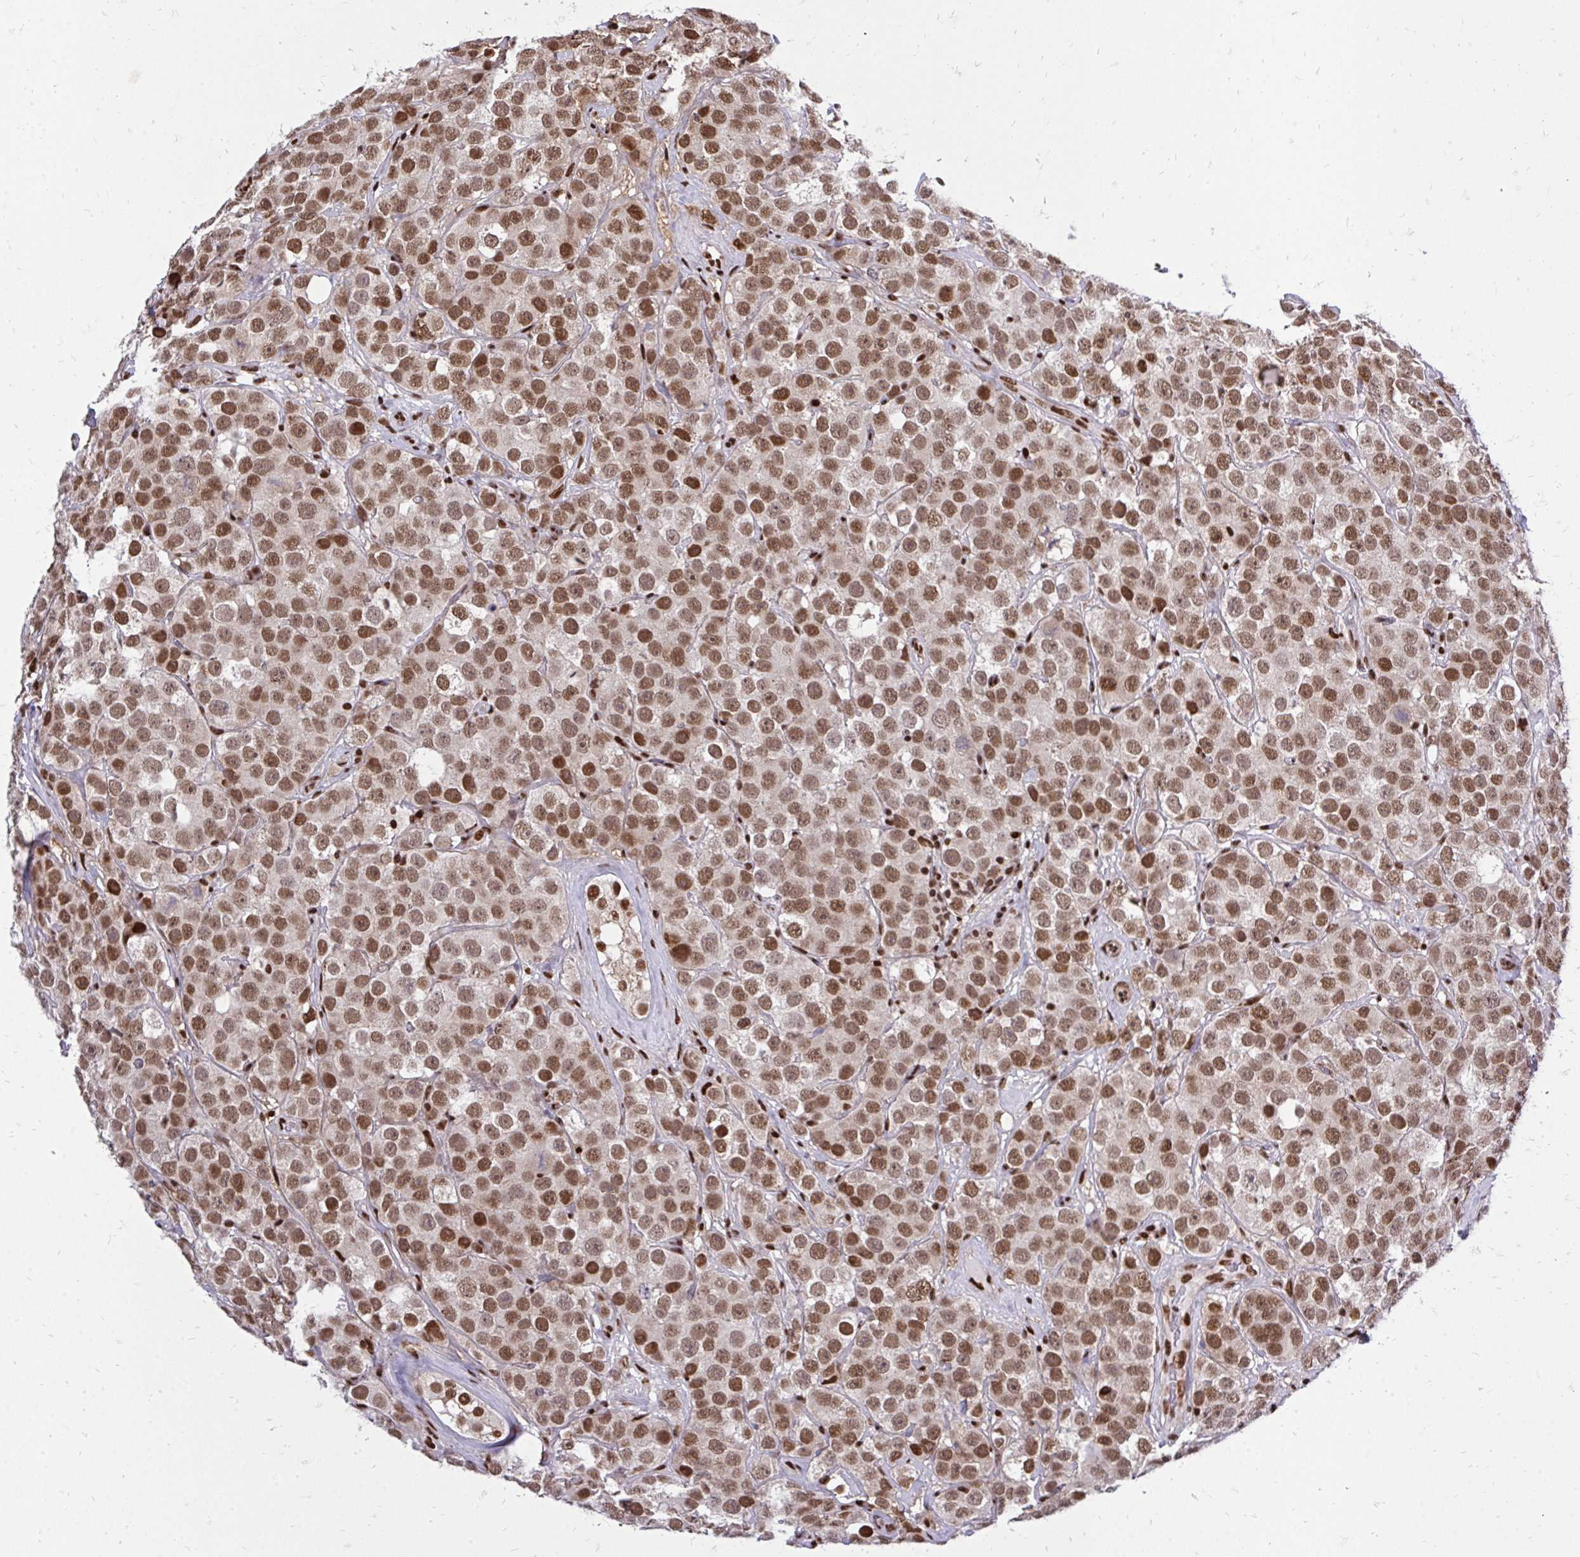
{"staining": {"intensity": "moderate", "quantity": ">75%", "location": "nuclear"}, "tissue": "testis cancer", "cell_type": "Tumor cells", "image_type": "cancer", "snomed": [{"axis": "morphology", "description": "Seminoma, NOS"}, {"axis": "topography", "description": "Testis"}], "caption": "Protein expression analysis of human seminoma (testis) reveals moderate nuclear expression in approximately >75% of tumor cells. (DAB (3,3'-diaminobenzidine) = brown stain, brightfield microscopy at high magnification).", "gene": "TBL1Y", "patient": {"sex": "male", "age": 28}}